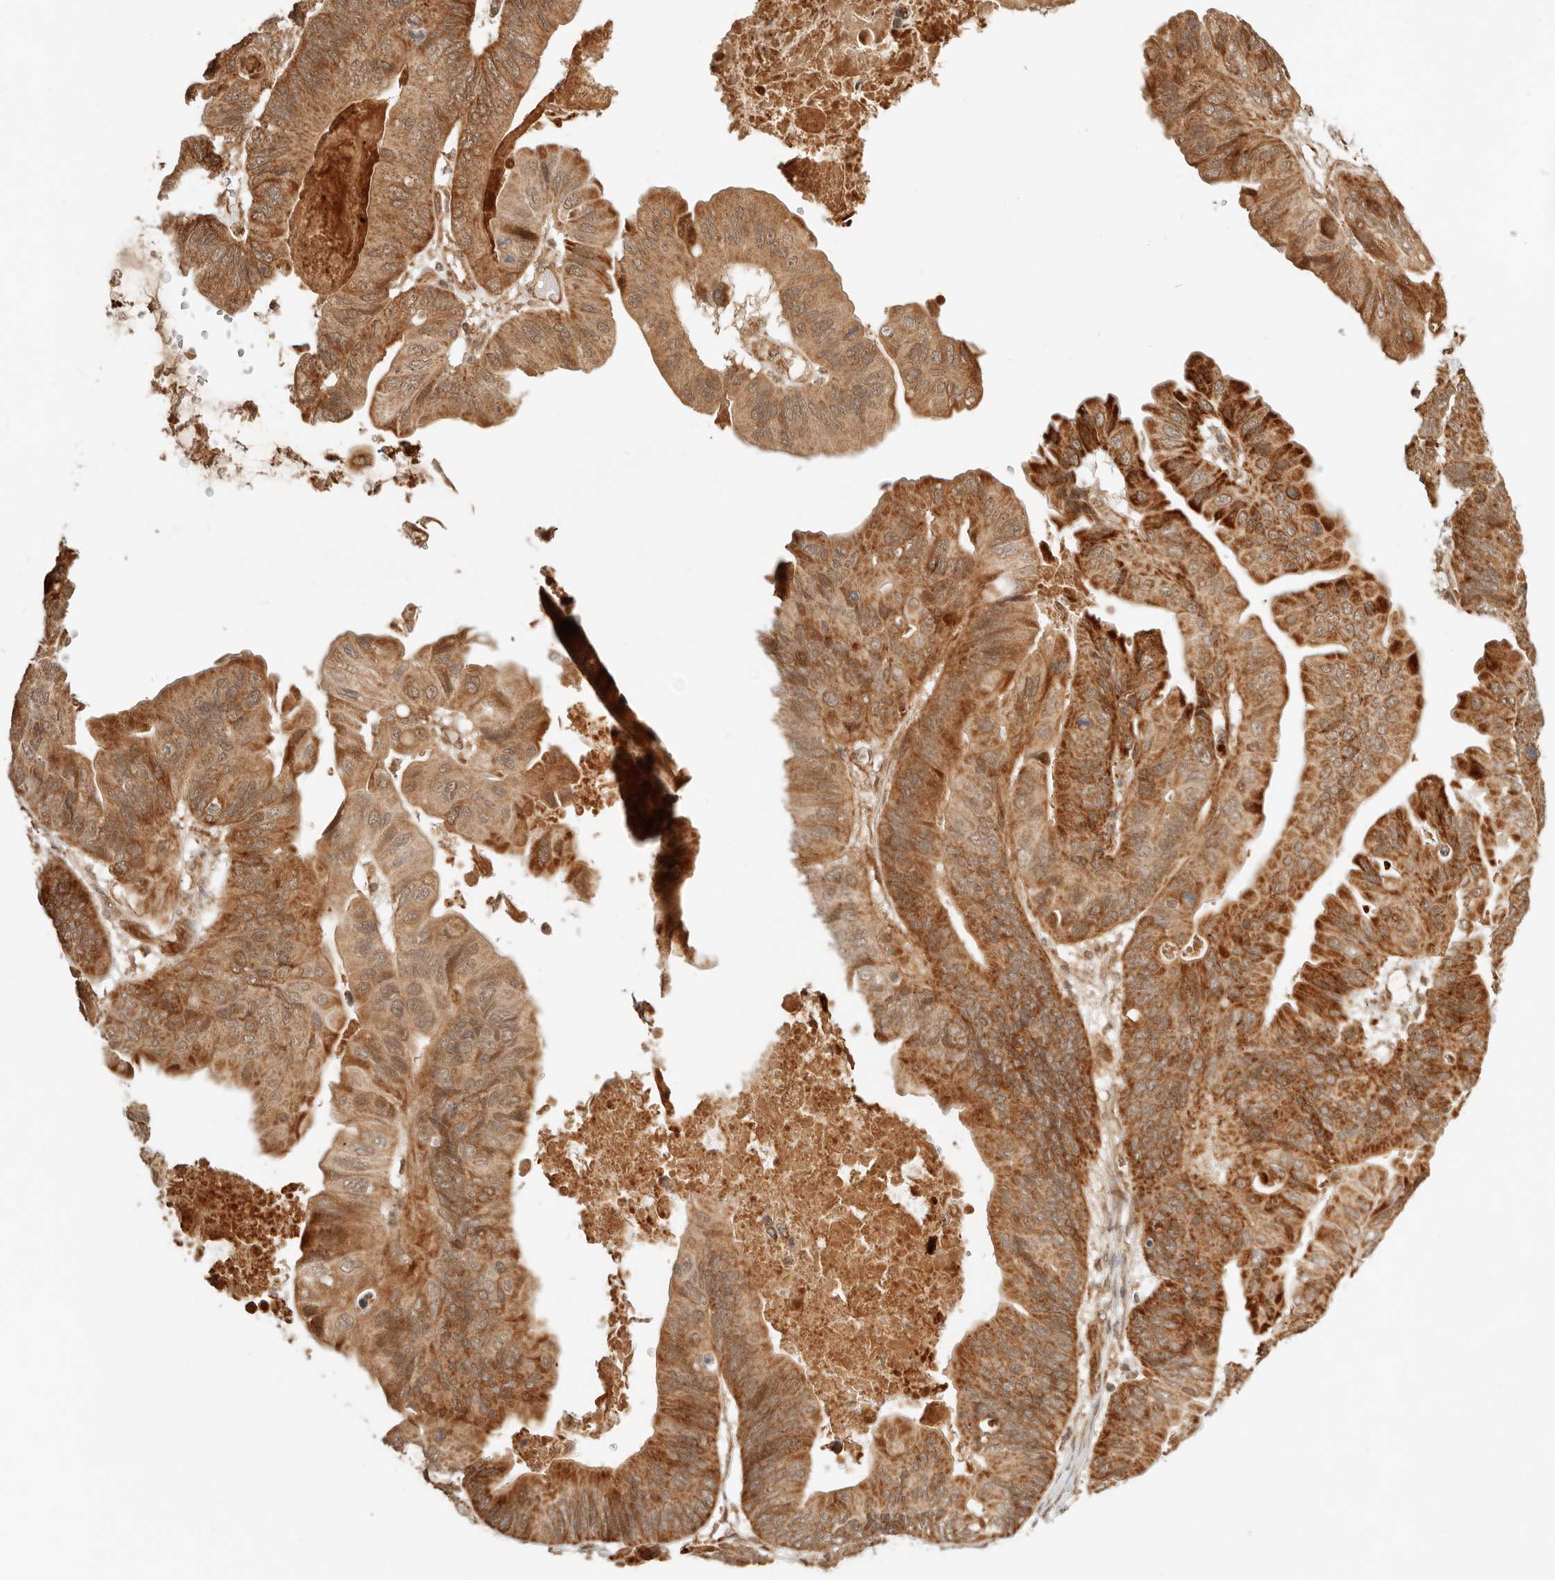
{"staining": {"intensity": "strong", "quantity": "25%-75%", "location": "cytoplasmic/membranous"}, "tissue": "ovarian cancer", "cell_type": "Tumor cells", "image_type": "cancer", "snomed": [{"axis": "morphology", "description": "Cystadenocarcinoma, mucinous, NOS"}, {"axis": "topography", "description": "Ovary"}], "caption": "A micrograph of mucinous cystadenocarcinoma (ovarian) stained for a protein shows strong cytoplasmic/membranous brown staining in tumor cells. (IHC, brightfield microscopy, high magnification).", "gene": "BAALC", "patient": {"sex": "female", "age": 61}}